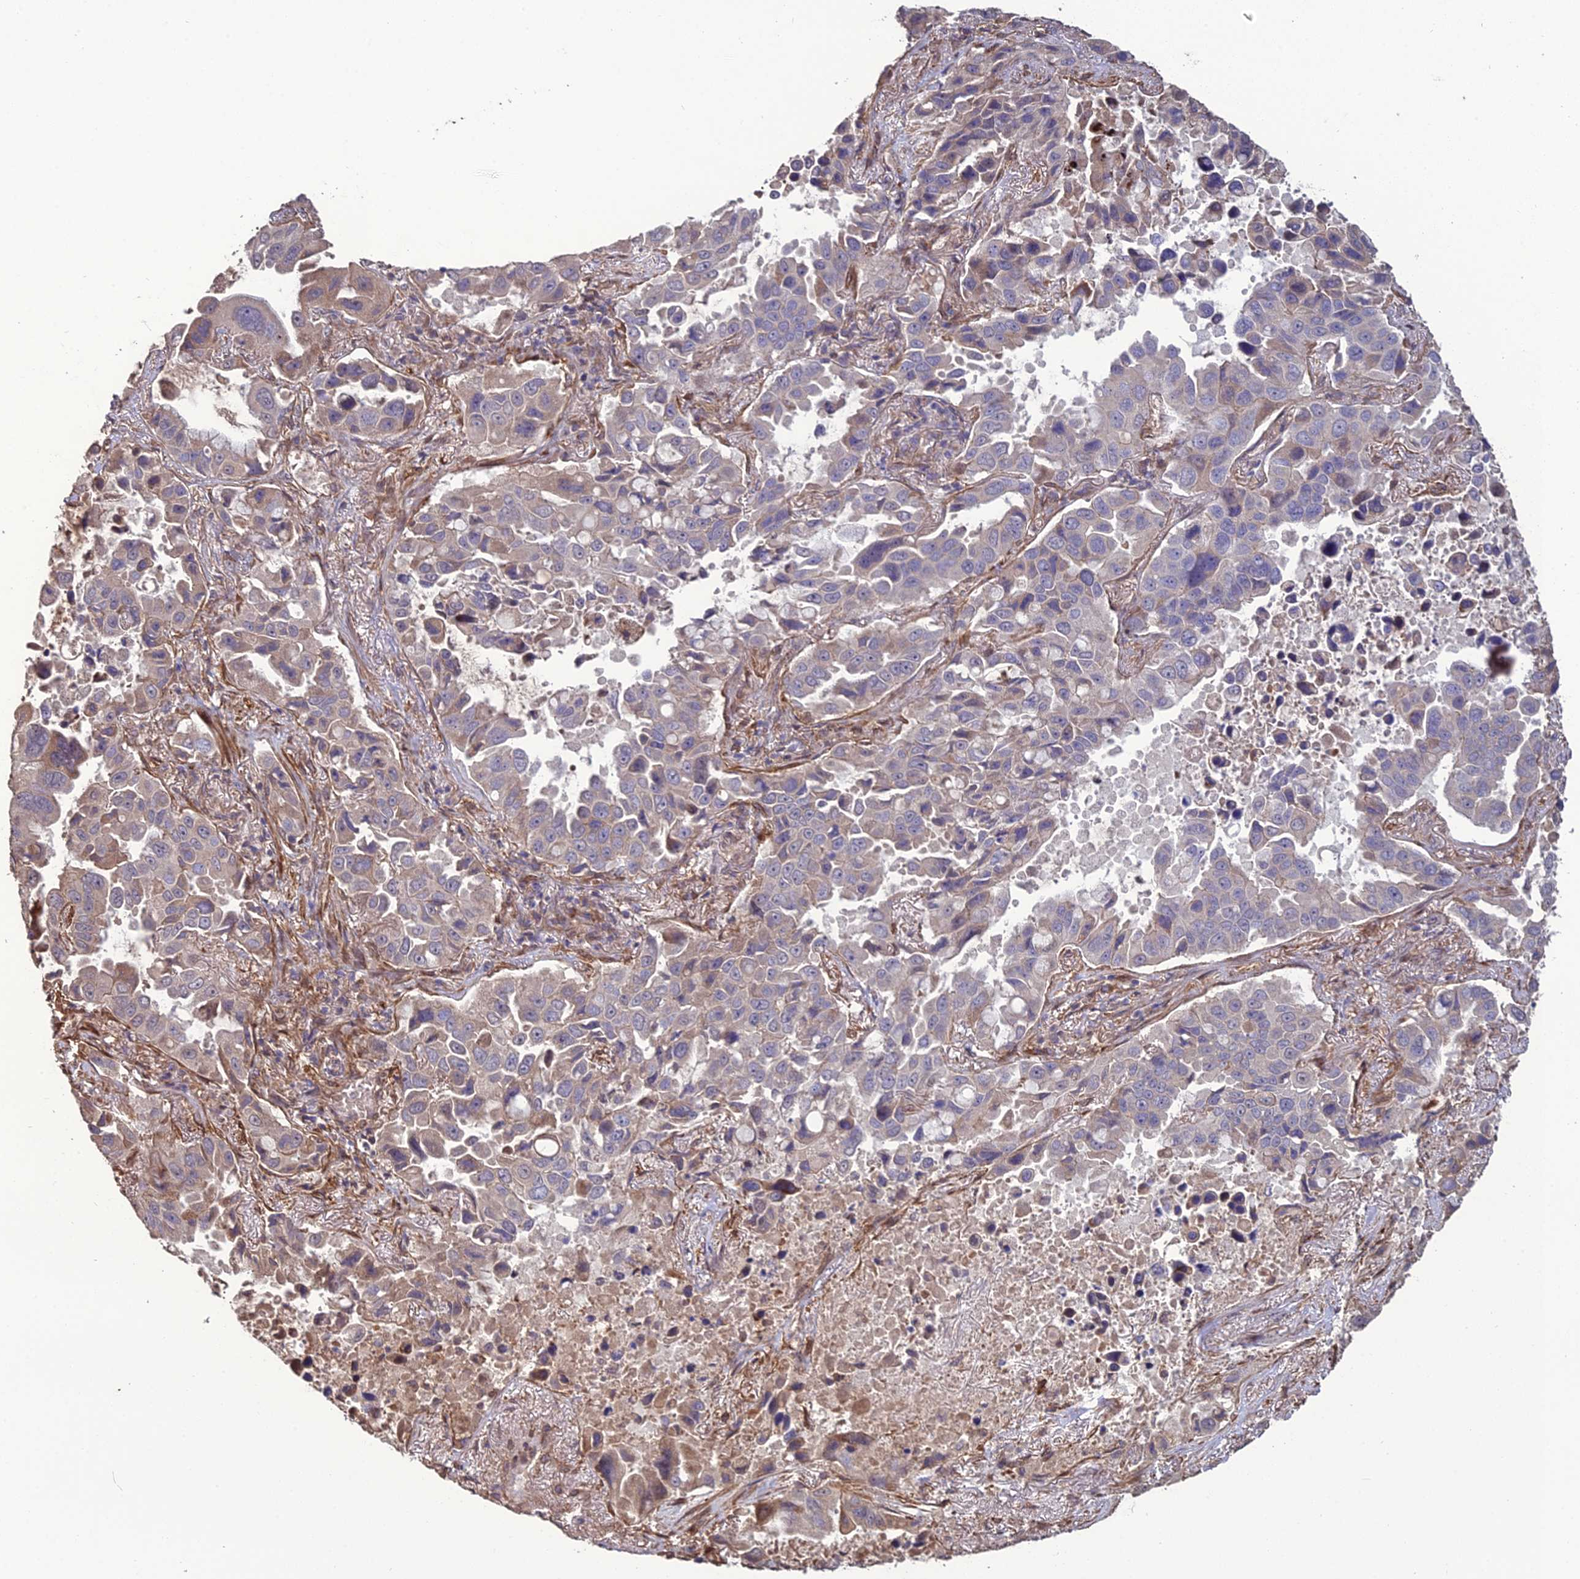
{"staining": {"intensity": "weak", "quantity": "<25%", "location": "cytoplasmic/membranous"}, "tissue": "lung cancer", "cell_type": "Tumor cells", "image_type": "cancer", "snomed": [{"axis": "morphology", "description": "Adenocarcinoma, NOS"}, {"axis": "topography", "description": "Lung"}], "caption": "DAB immunohistochemical staining of human adenocarcinoma (lung) demonstrates no significant staining in tumor cells. (Brightfield microscopy of DAB (3,3'-diaminobenzidine) immunohistochemistry (IHC) at high magnification).", "gene": "ATP6V0A2", "patient": {"sex": "male", "age": 64}}